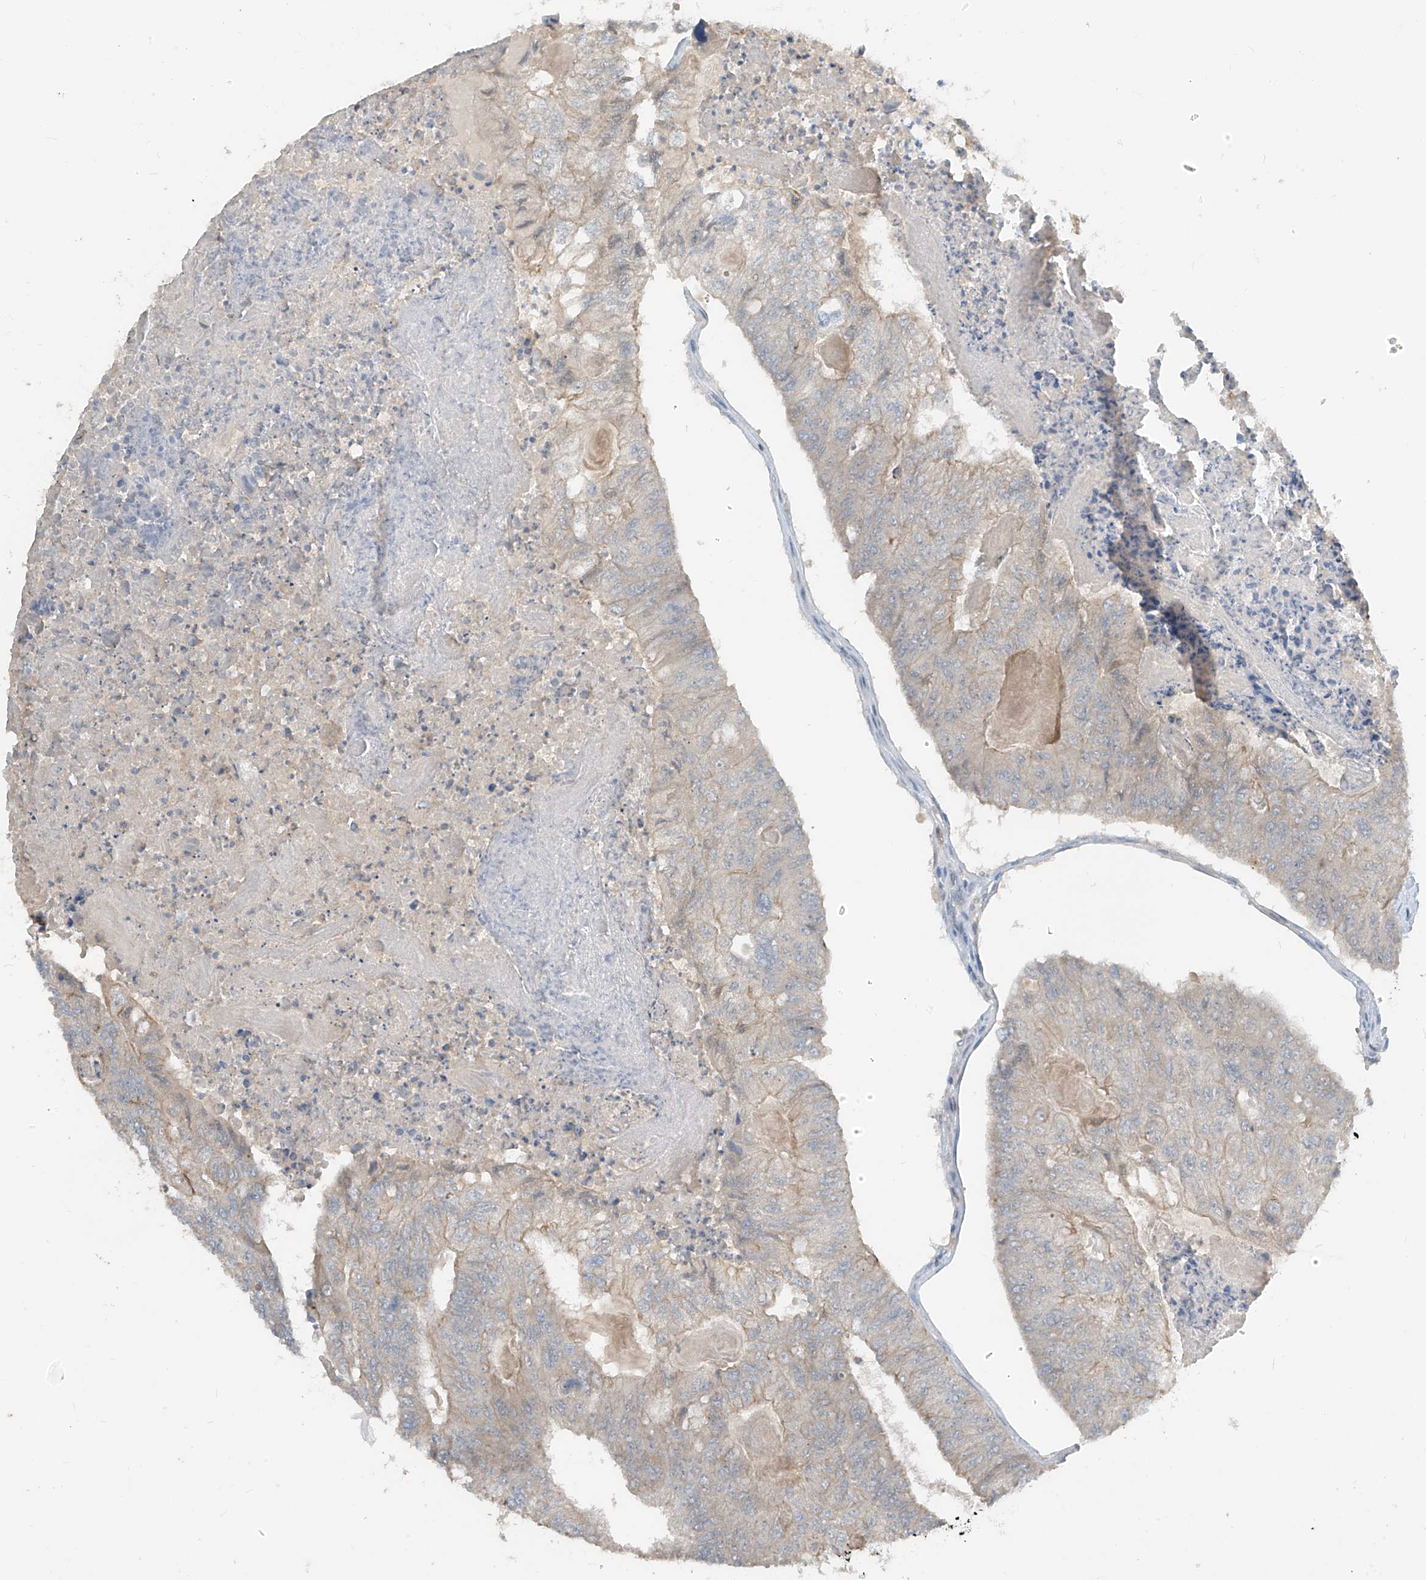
{"staining": {"intensity": "weak", "quantity": "<25%", "location": "cytoplasmic/membranous"}, "tissue": "colorectal cancer", "cell_type": "Tumor cells", "image_type": "cancer", "snomed": [{"axis": "morphology", "description": "Adenocarcinoma, NOS"}, {"axis": "topography", "description": "Colon"}], "caption": "Immunohistochemistry (IHC) photomicrograph of neoplastic tissue: colorectal adenocarcinoma stained with DAB demonstrates no significant protein positivity in tumor cells. Nuclei are stained in blue.", "gene": "METAP1D", "patient": {"sex": "female", "age": 67}}